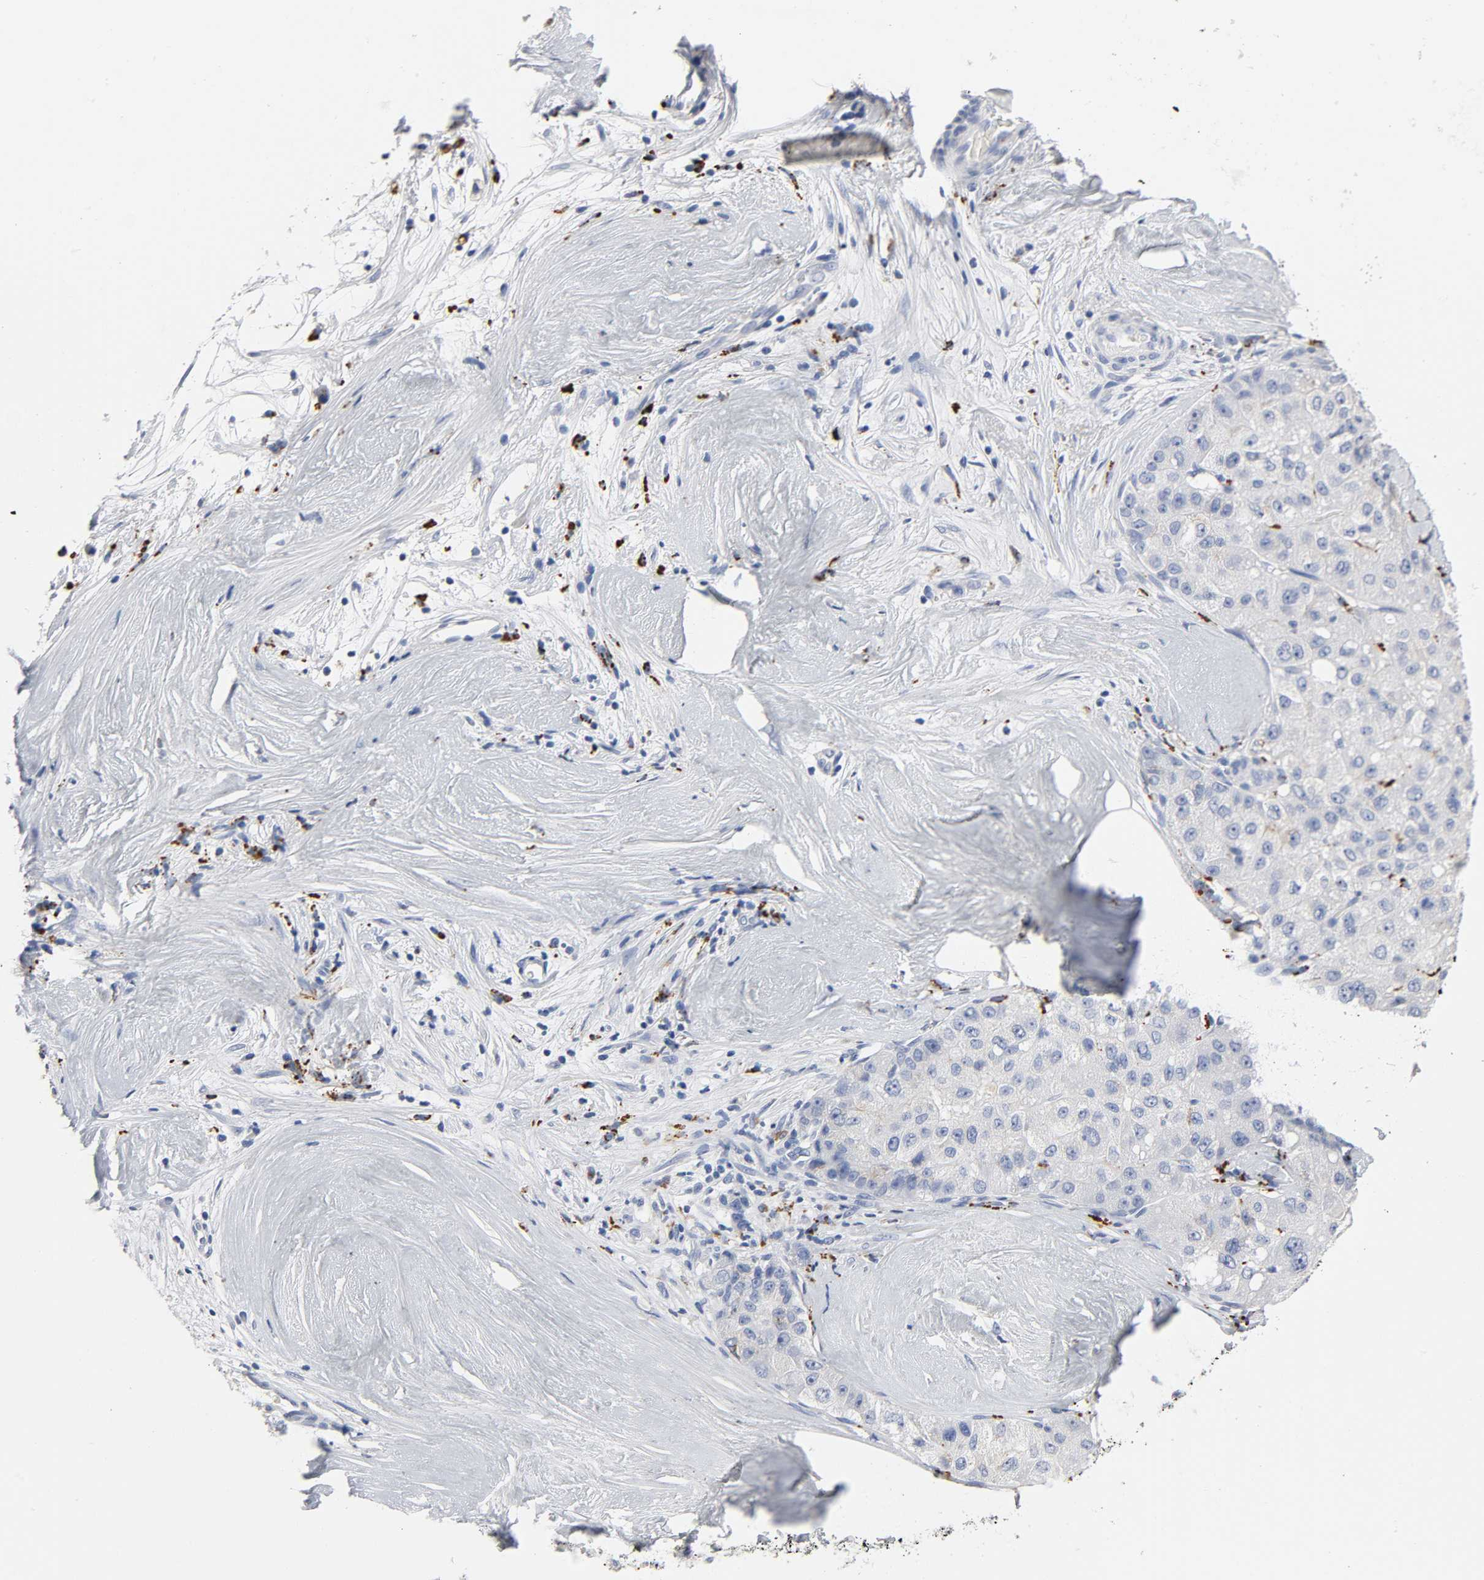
{"staining": {"intensity": "negative", "quantity": "none", "location": "none"}, "tissue": "liver cancer", "cell_type": "Tumor cells", "image_type": "cancer", "snomed": [{"axis": "morphology", "description": "Carcinoma, Hepatocellular, NOS"}, {"axis": "topography", "description": "Liver"}], "caption": "Immunohistochemical staining of hepatocellular carcinoma (liver) exhibits no significant staining in tumor cells.", "gene": "PLP1", "patient": {"sex": "male", "age": 80}}